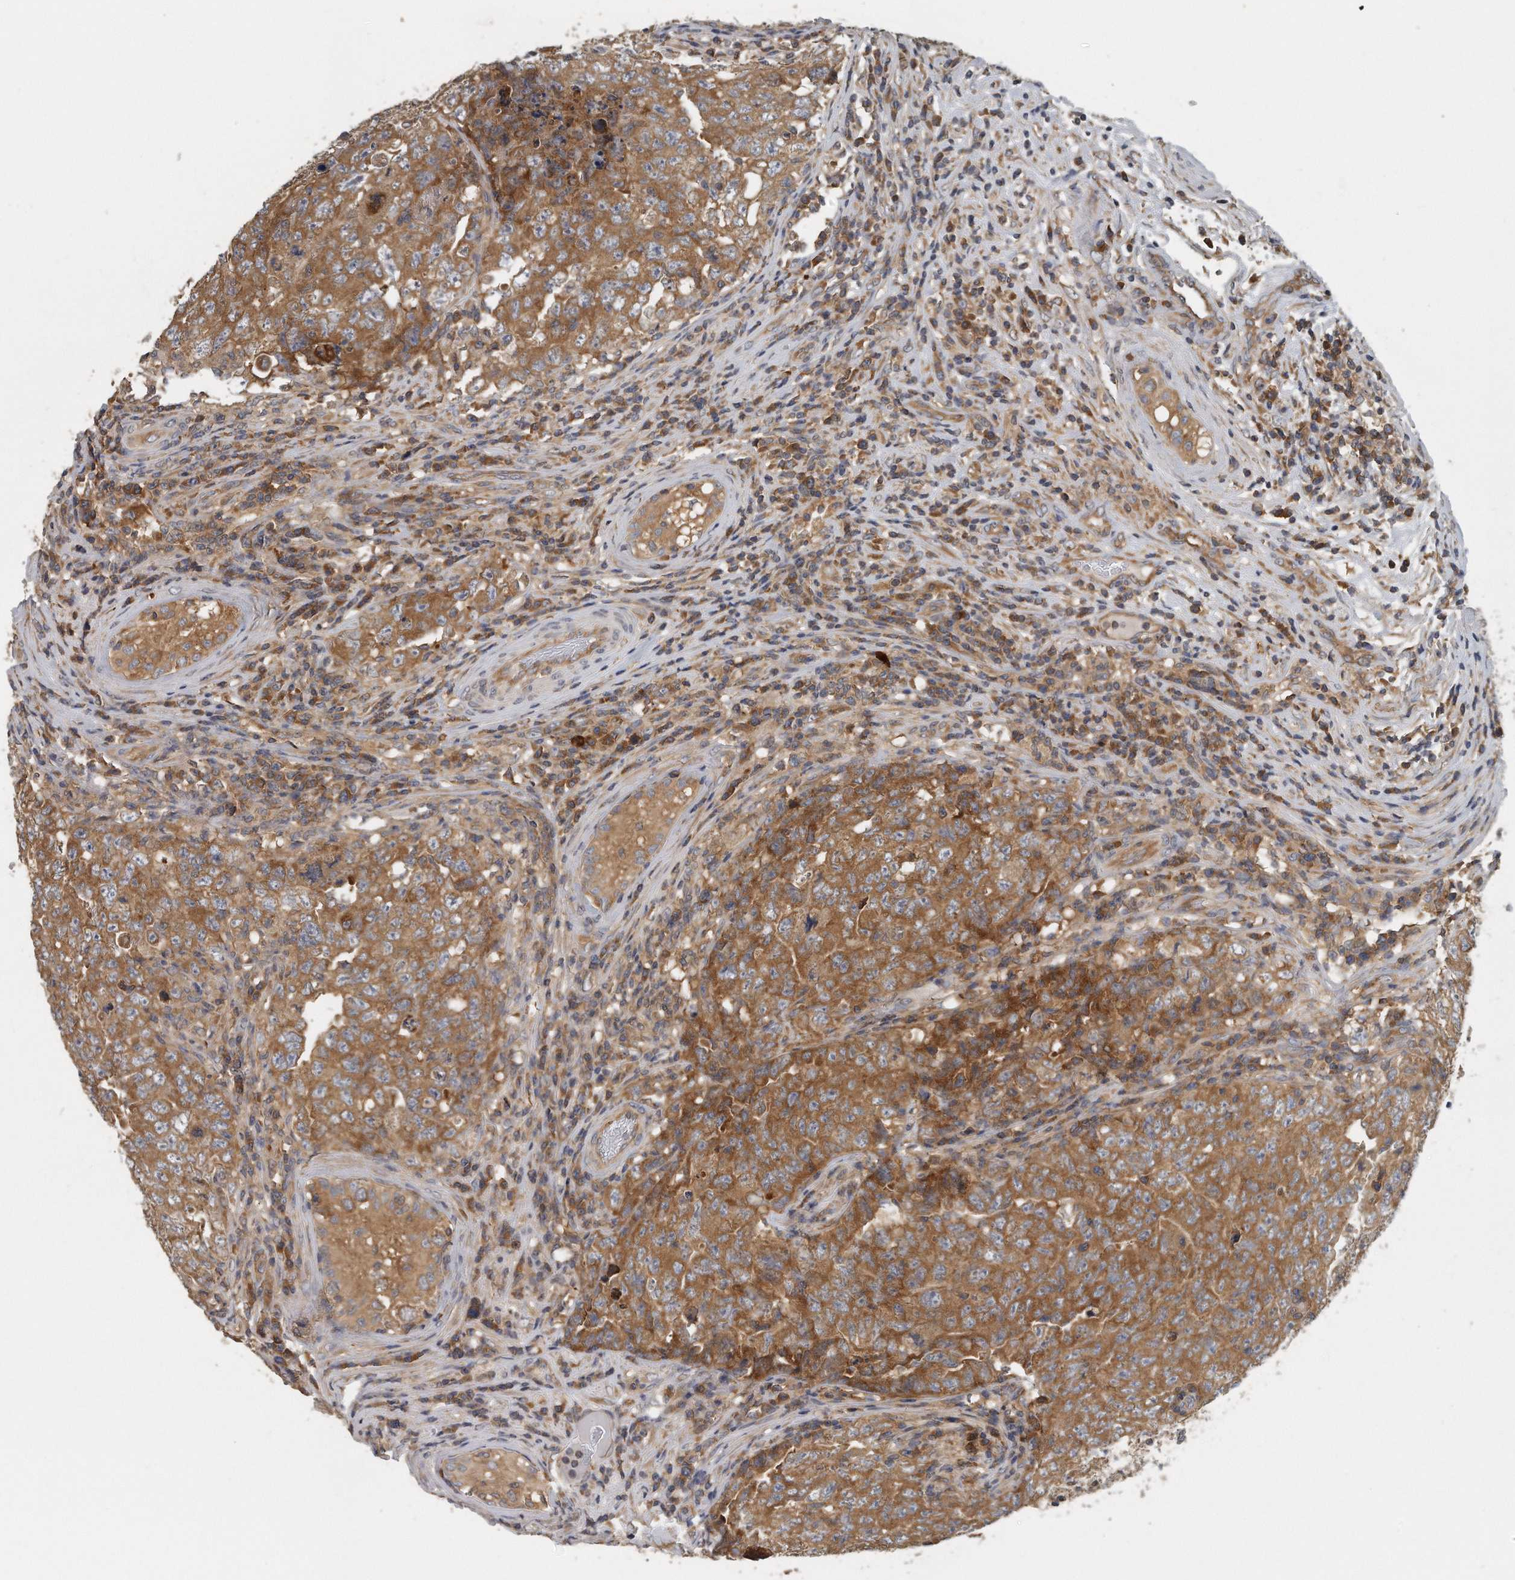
{"staining": {"intensity": "moderate", "quantity": ">75%", "location": "cytoplasmic/membranous"}, "tissue": "testis cancer", "cell_type": "Tumor cells", "image_type": "cancer", "snomed": [{"axis": "morphology", "description": "Carcinoma, Embryonal, NOS"}, {"axis": "topography", "description": "Testis"}], "caption": "A brown stain labels moderate cytoplasmic/membranous expression of a protein in human embryonal carcinoma (testis) tumor cells.", "gene": "EIF3I", "patient": {"sex": "male", "age": 26}}